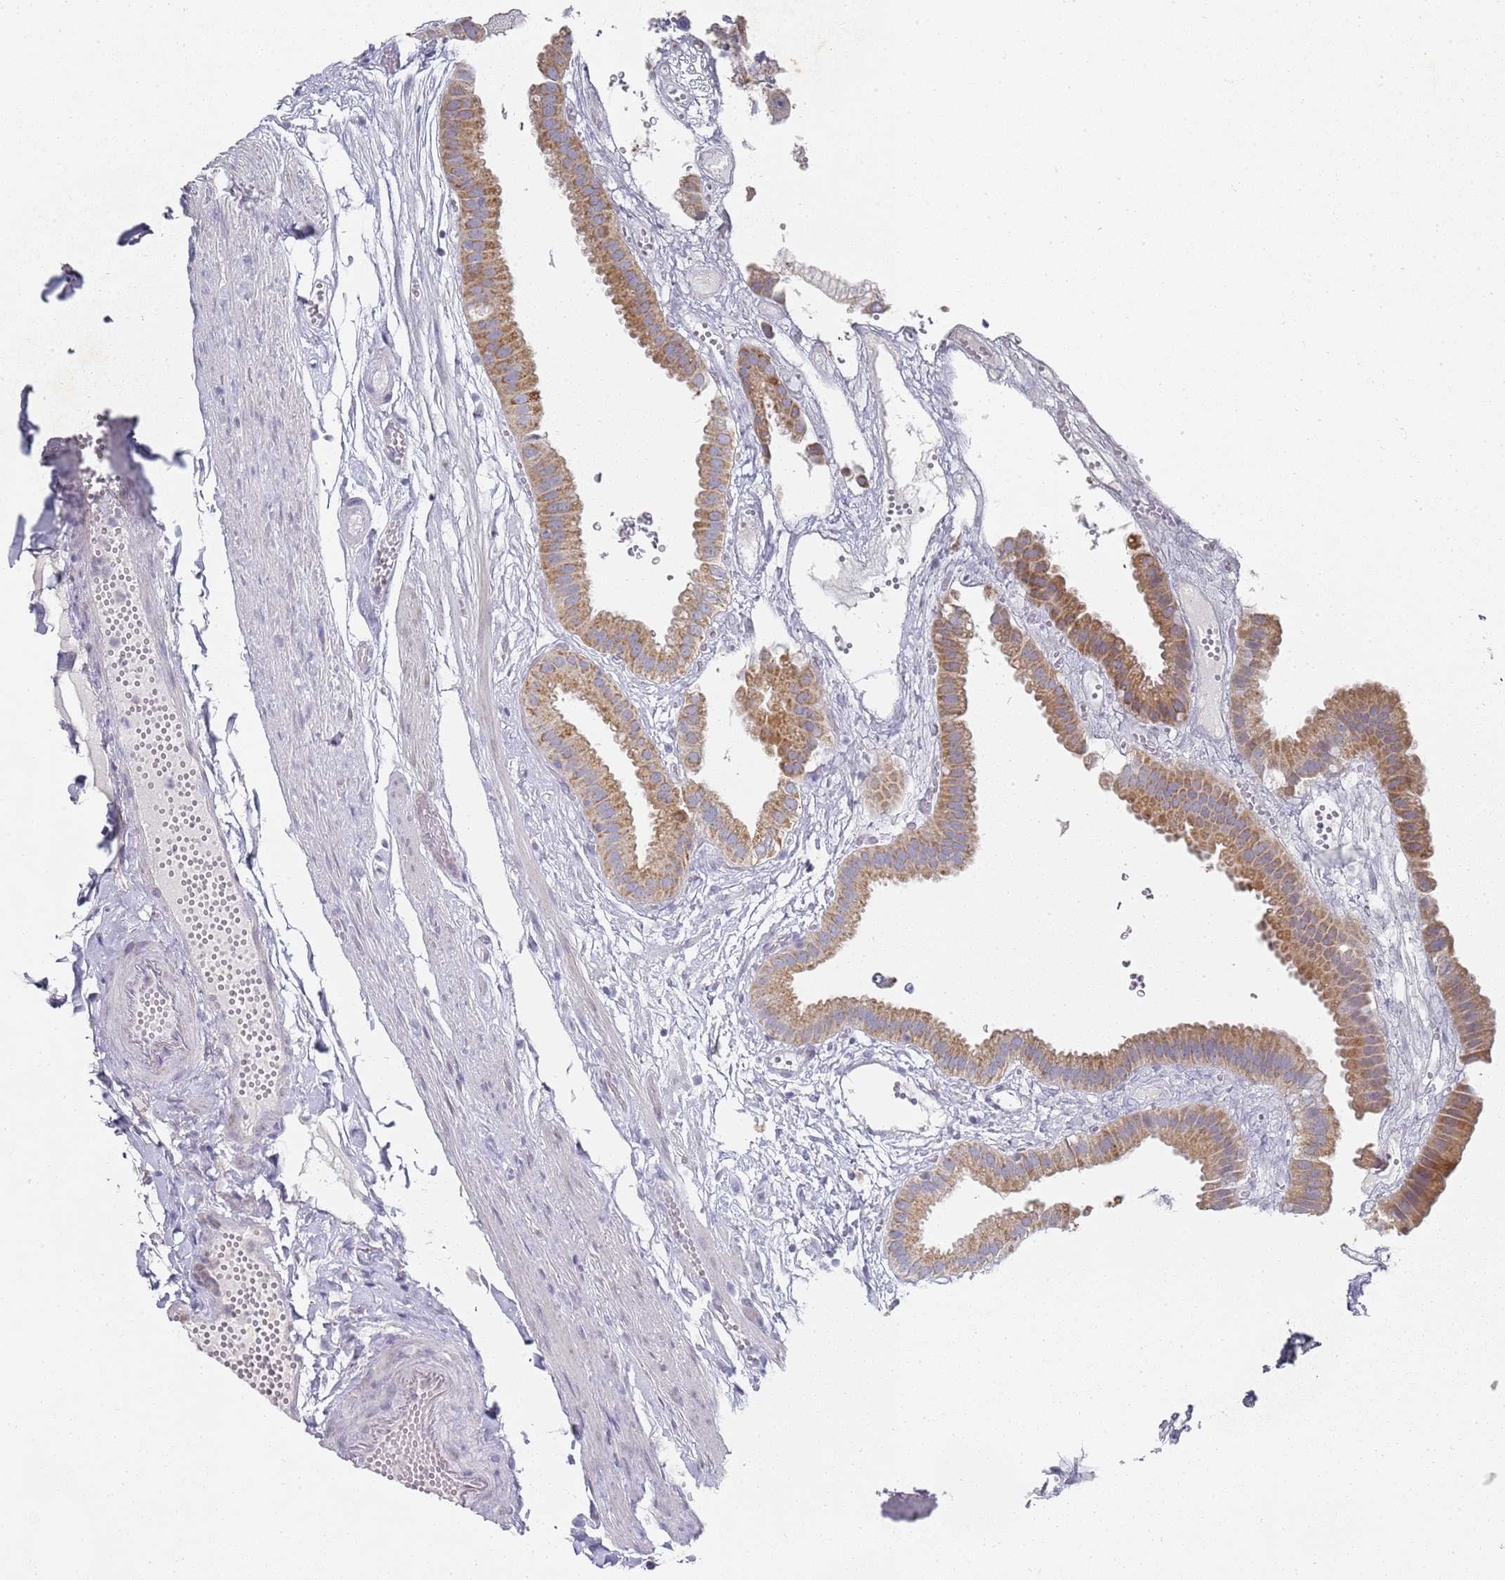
{"staining": {"intensity": "moderate", "quantity": ">75%", "location": "cytoplasmic/membranous"}, "tissue": "gallbladder", "cell_type": "Glandular cells", "image_type": "normal", "snomed": [{"axis": "morphology", "description": "Normal tissue, NOS"}, {"axis": "topography", "description": "Gallbladder"}], "caption": "Immunohistochemistry (IHC) (DAB (3,3'-diaminobenzidine)) staining of unremarkable human gallbladder displays moderate cytoplasmic/membranous protein expression in about >75% of glandular cells. Using DAB (brown) and hematoxylin (blue) stains, captured at high magnification using brightfield microscopy.", "gene": "NPEPPS", "patient": {"sex": "female", "age": 61}}